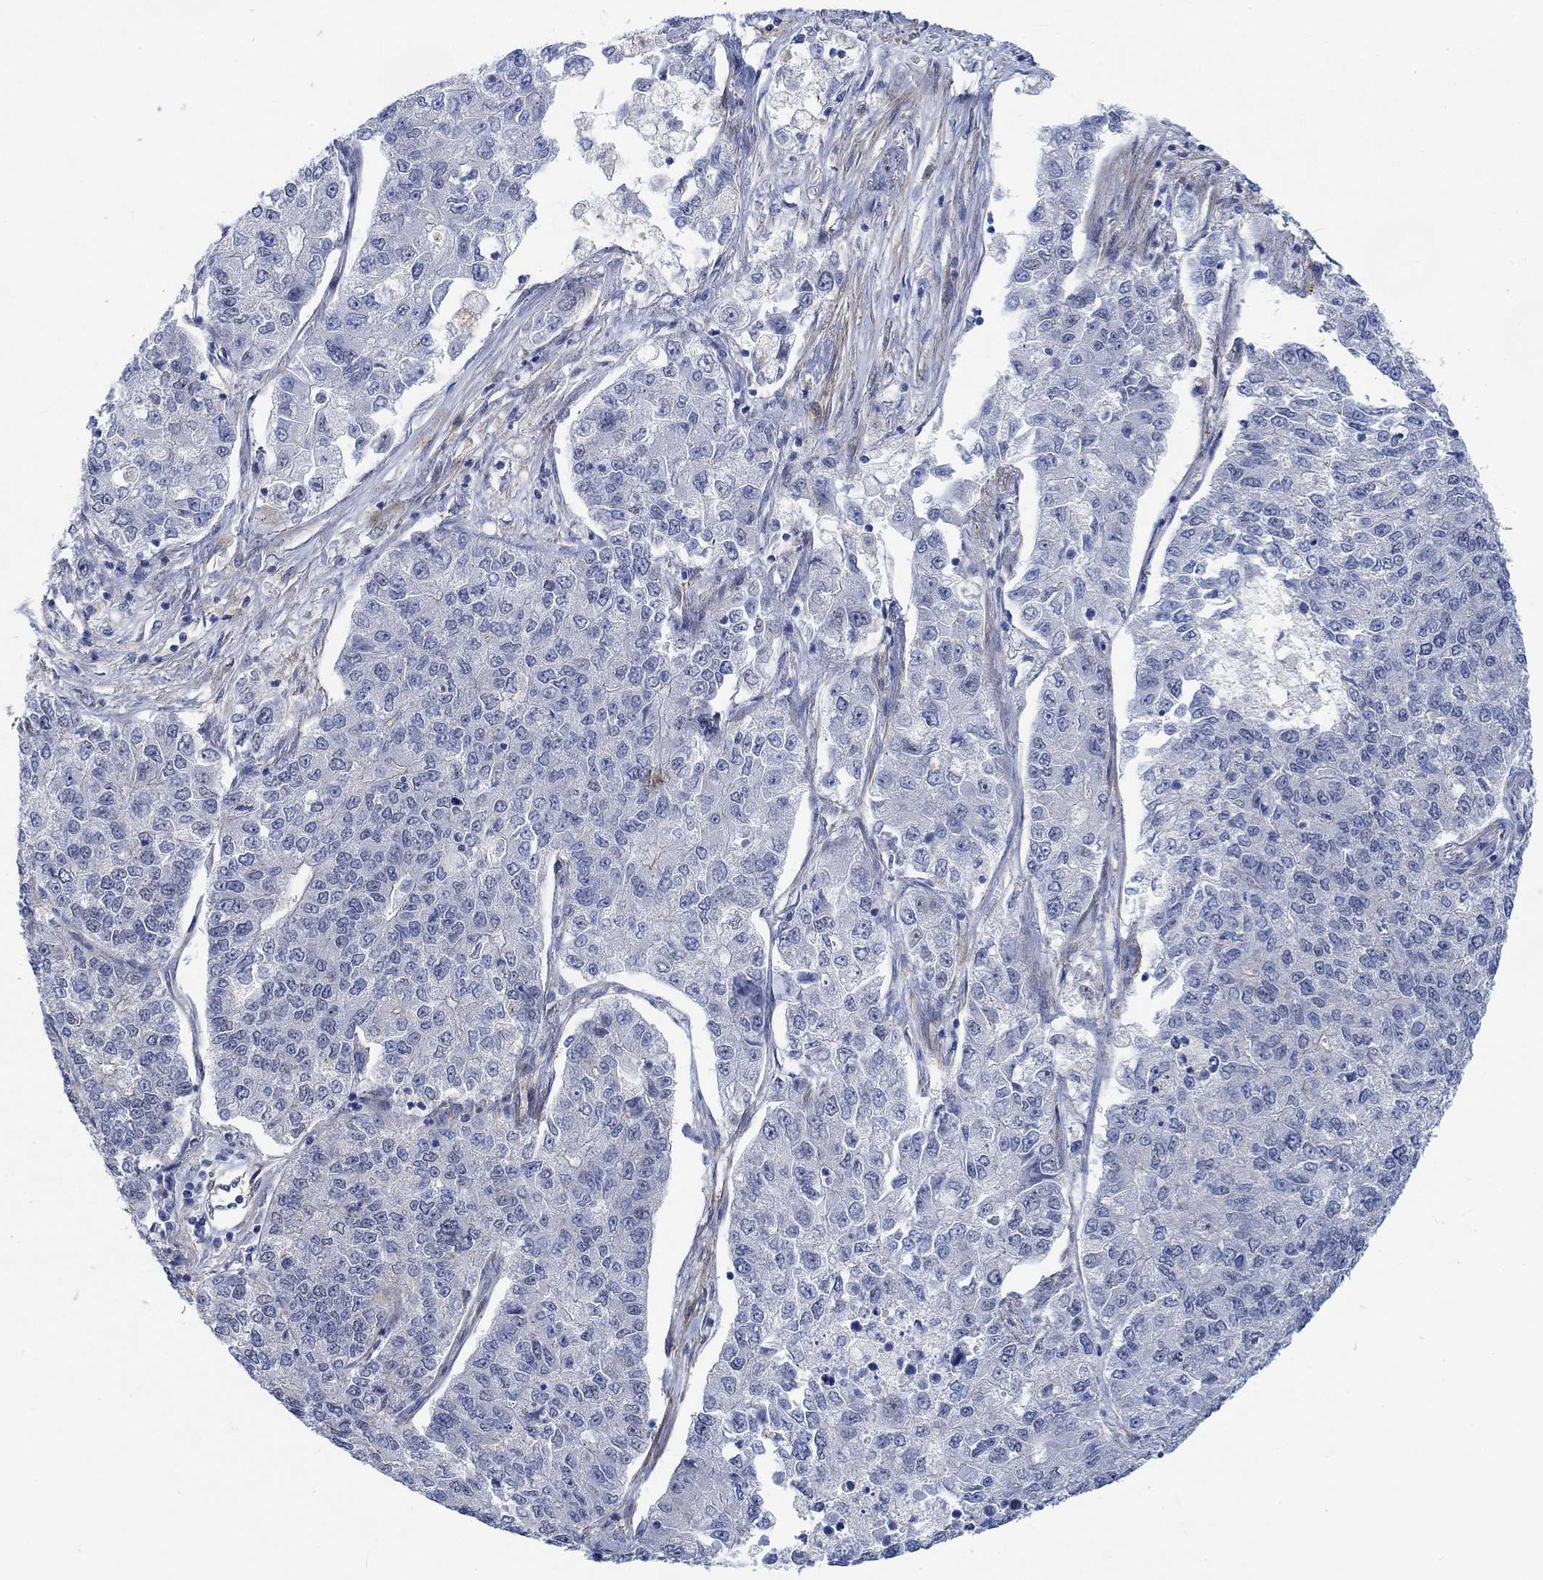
{"staining": {"intensity": "negative", "quantity": "none", "location": "none"}, "tissue": "lung cancer", "cell_type": "Tumor cells", "image_type": "cancer", "snomed": [{"axis": "morphology", "description": "Adenocarcinoma, NOS"}, {"axis": "topography", "description": "Lung"}], "caption": "This is a micrograph of IHC staining of lung cancer, which shows no positivity in tumor cells.", "gene": "KCNH8", "patient": {"sex": "male", "age": 49}}